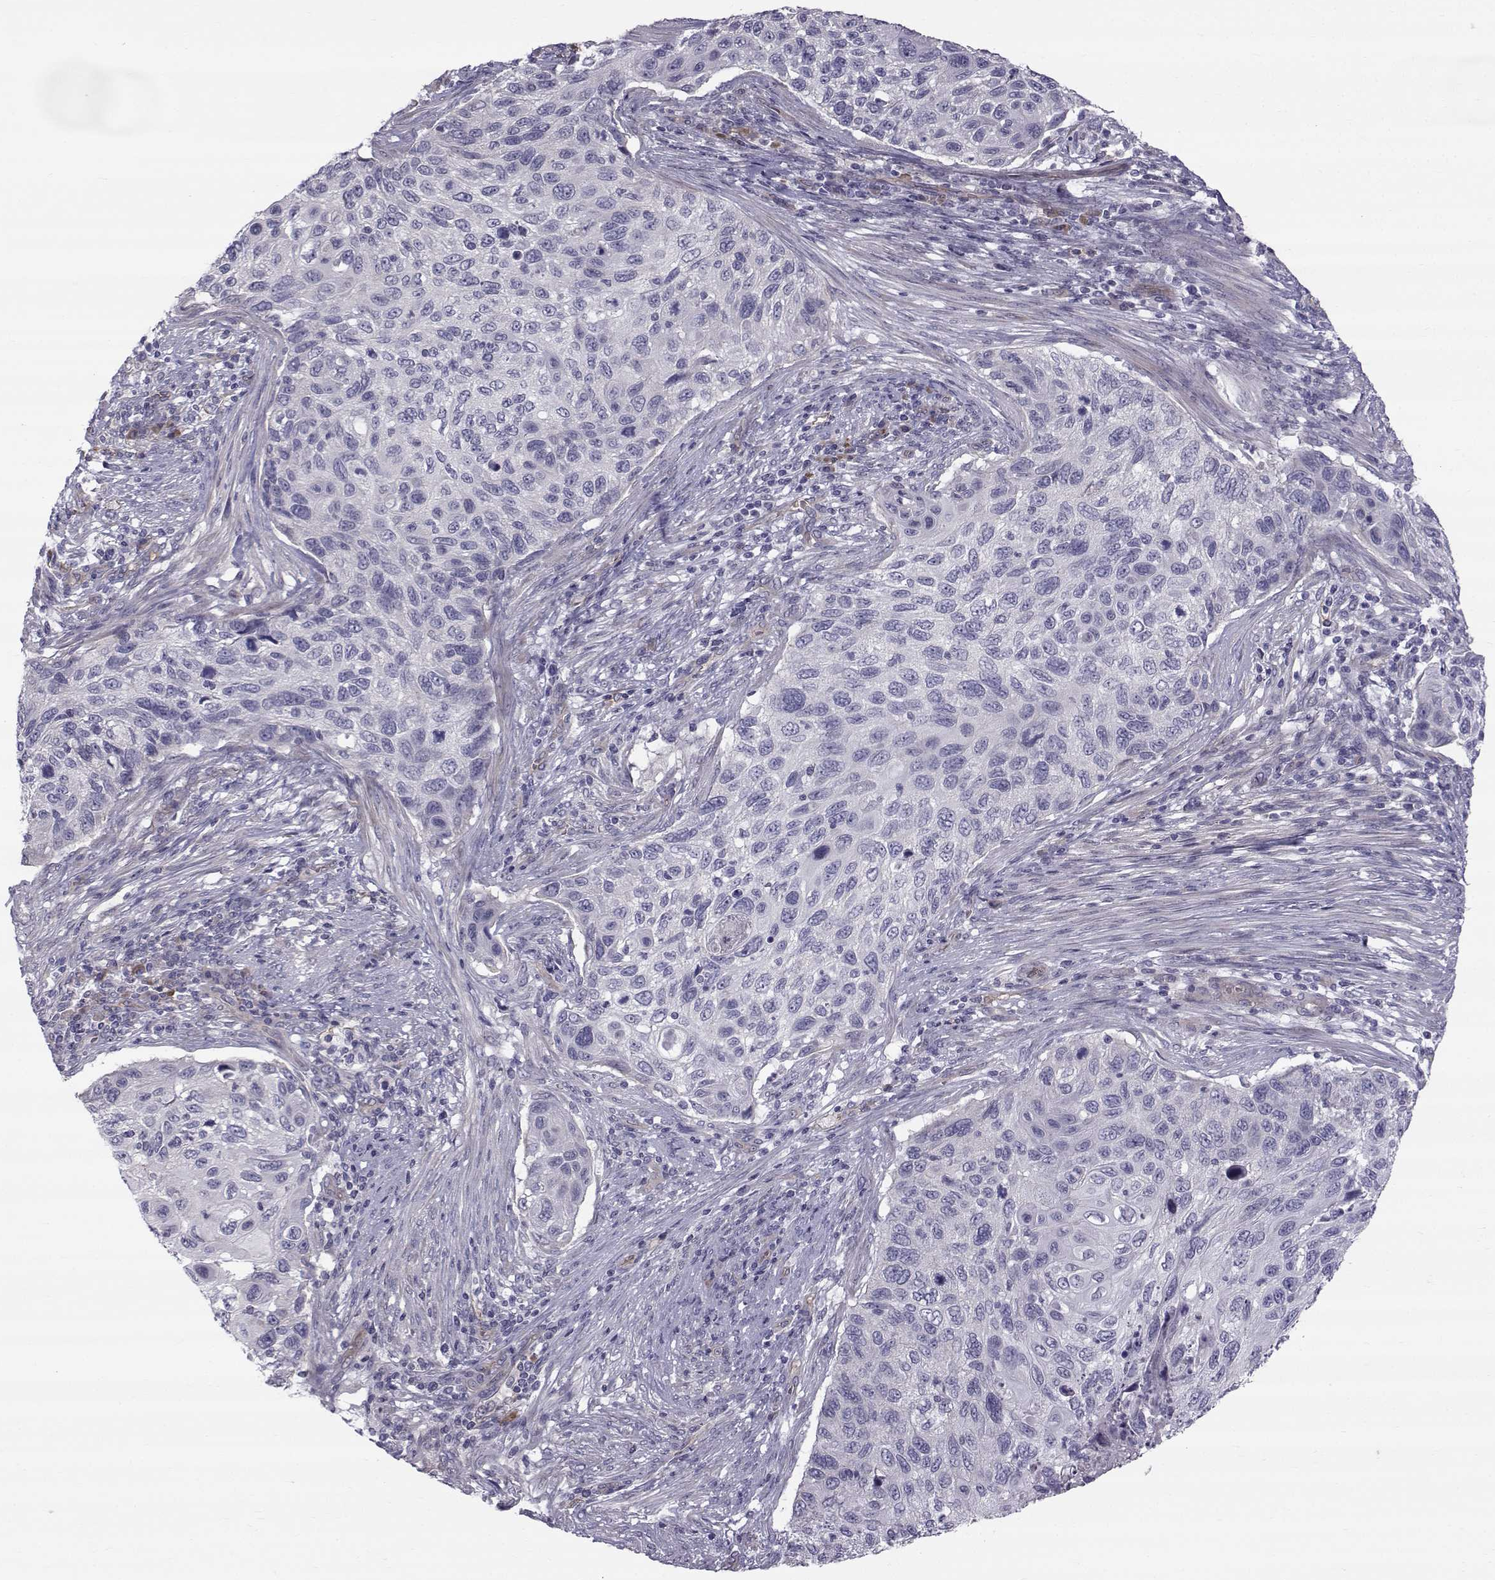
{"staining": {"intensity": "negative", "quantity": "none", "location": "none"}, "tissue": "cervical cancer", "cell_type": "Tumor cells", "image_type": "cancer", "snomed": [{"axis": "morphology", "description": "Squamous cell carcinoma, NOS"}, {"axis": "topography", "description": "Cervix"}], "caption": "IHC of squamous cell carcinoma (cervical) displays no staining in tumor cells.", "gene": "QPCT", "patient": {"sex": "female", "age": 70}}